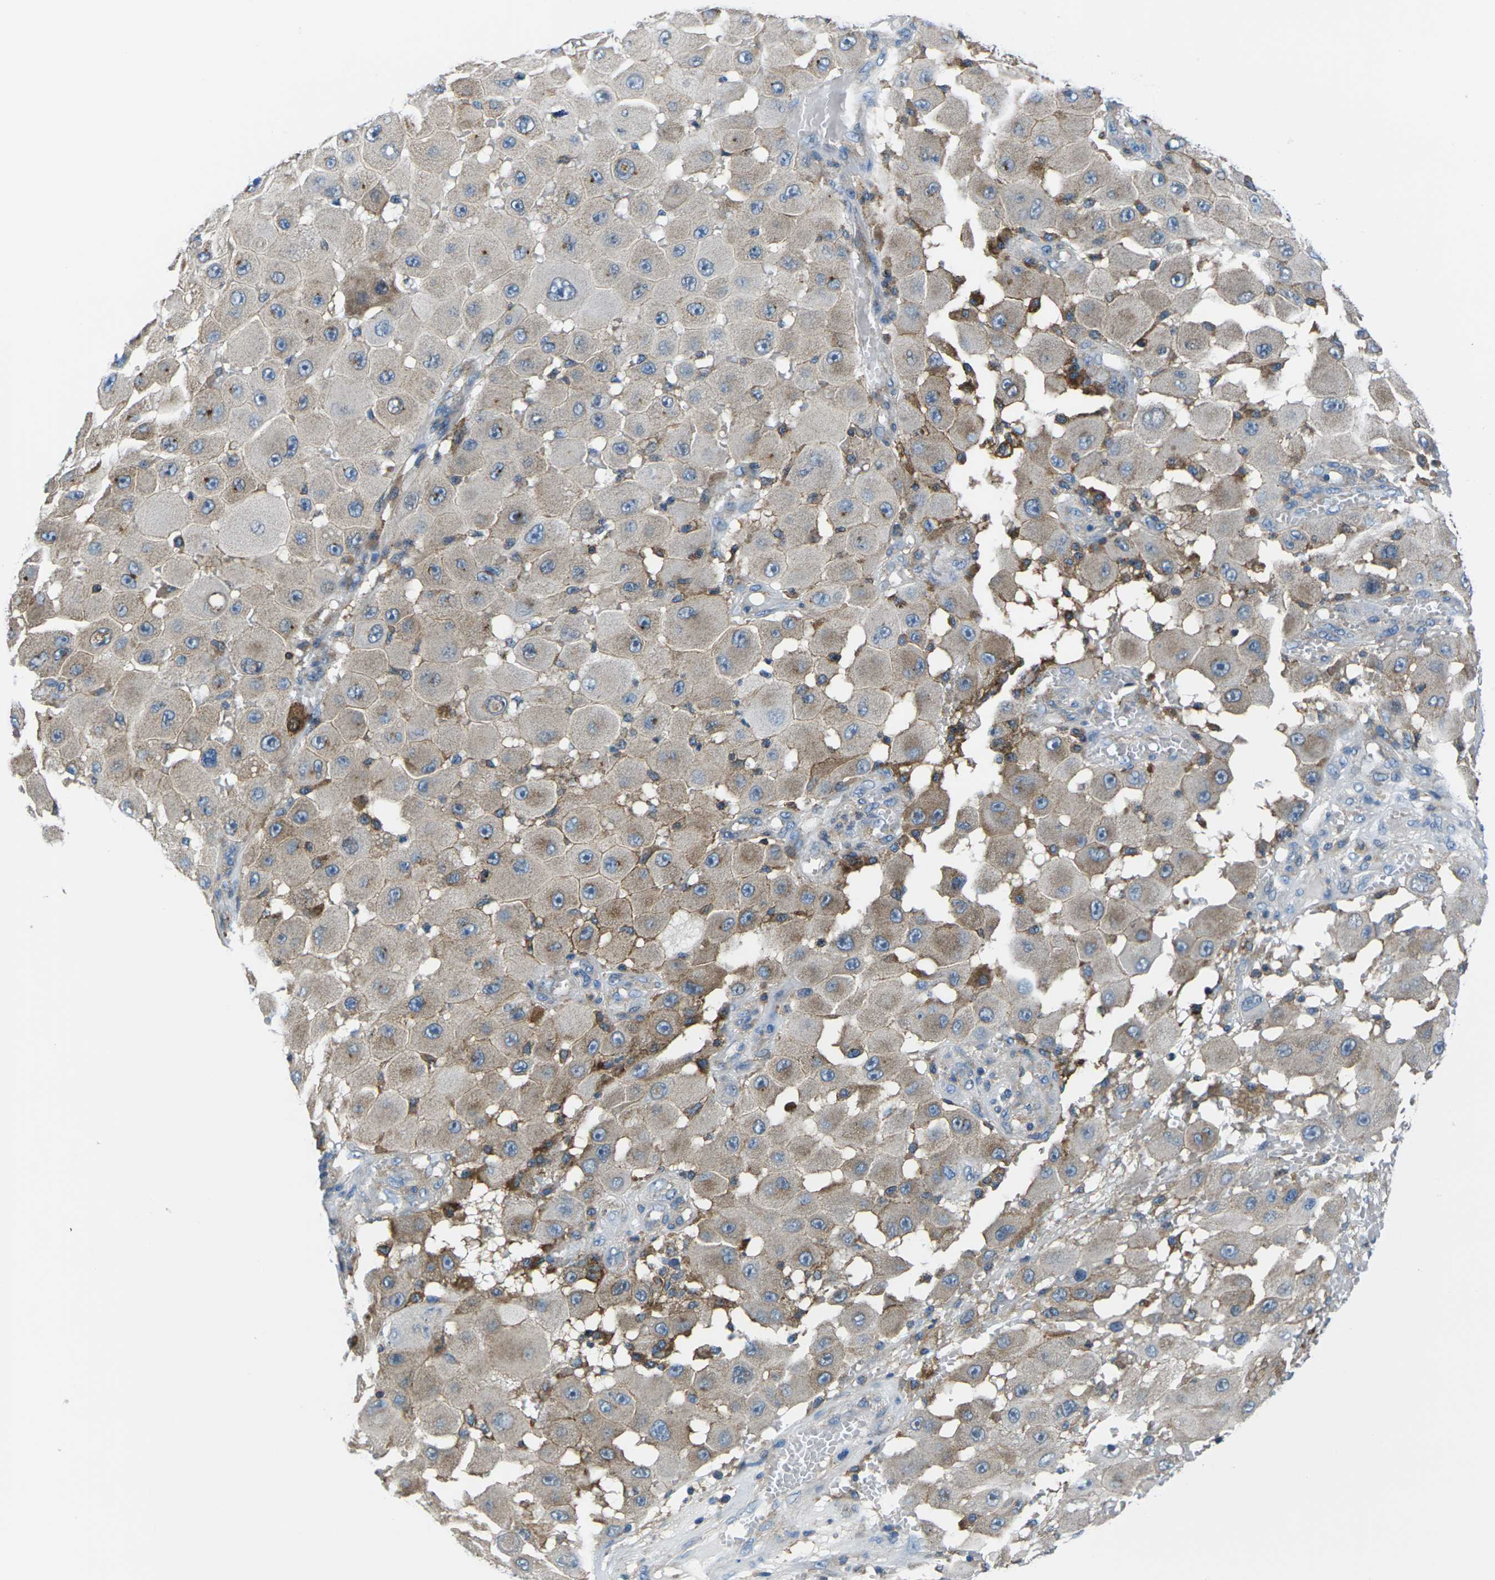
{"staining": {"intensity": "moderate", "quantity": ">75%", "location": "cytoplasmic/membranous"}, "tissue": "melanoma", "cell_type": "Tumor cells", "image_type": "cancer", "snomed": [{"axis": "morphology", "description": "Malignant melanoma, NOS"}, {"axis": "topography", "description": "Skin"}], "caption": "Brown immunohistochemical staining in human malignant melanoma shows moderate cytoplasmic/membranous expression in approximately >75% of tumor cells.", "gene": "SOCS4", "patient": {"sex": "female", "age": 81}}